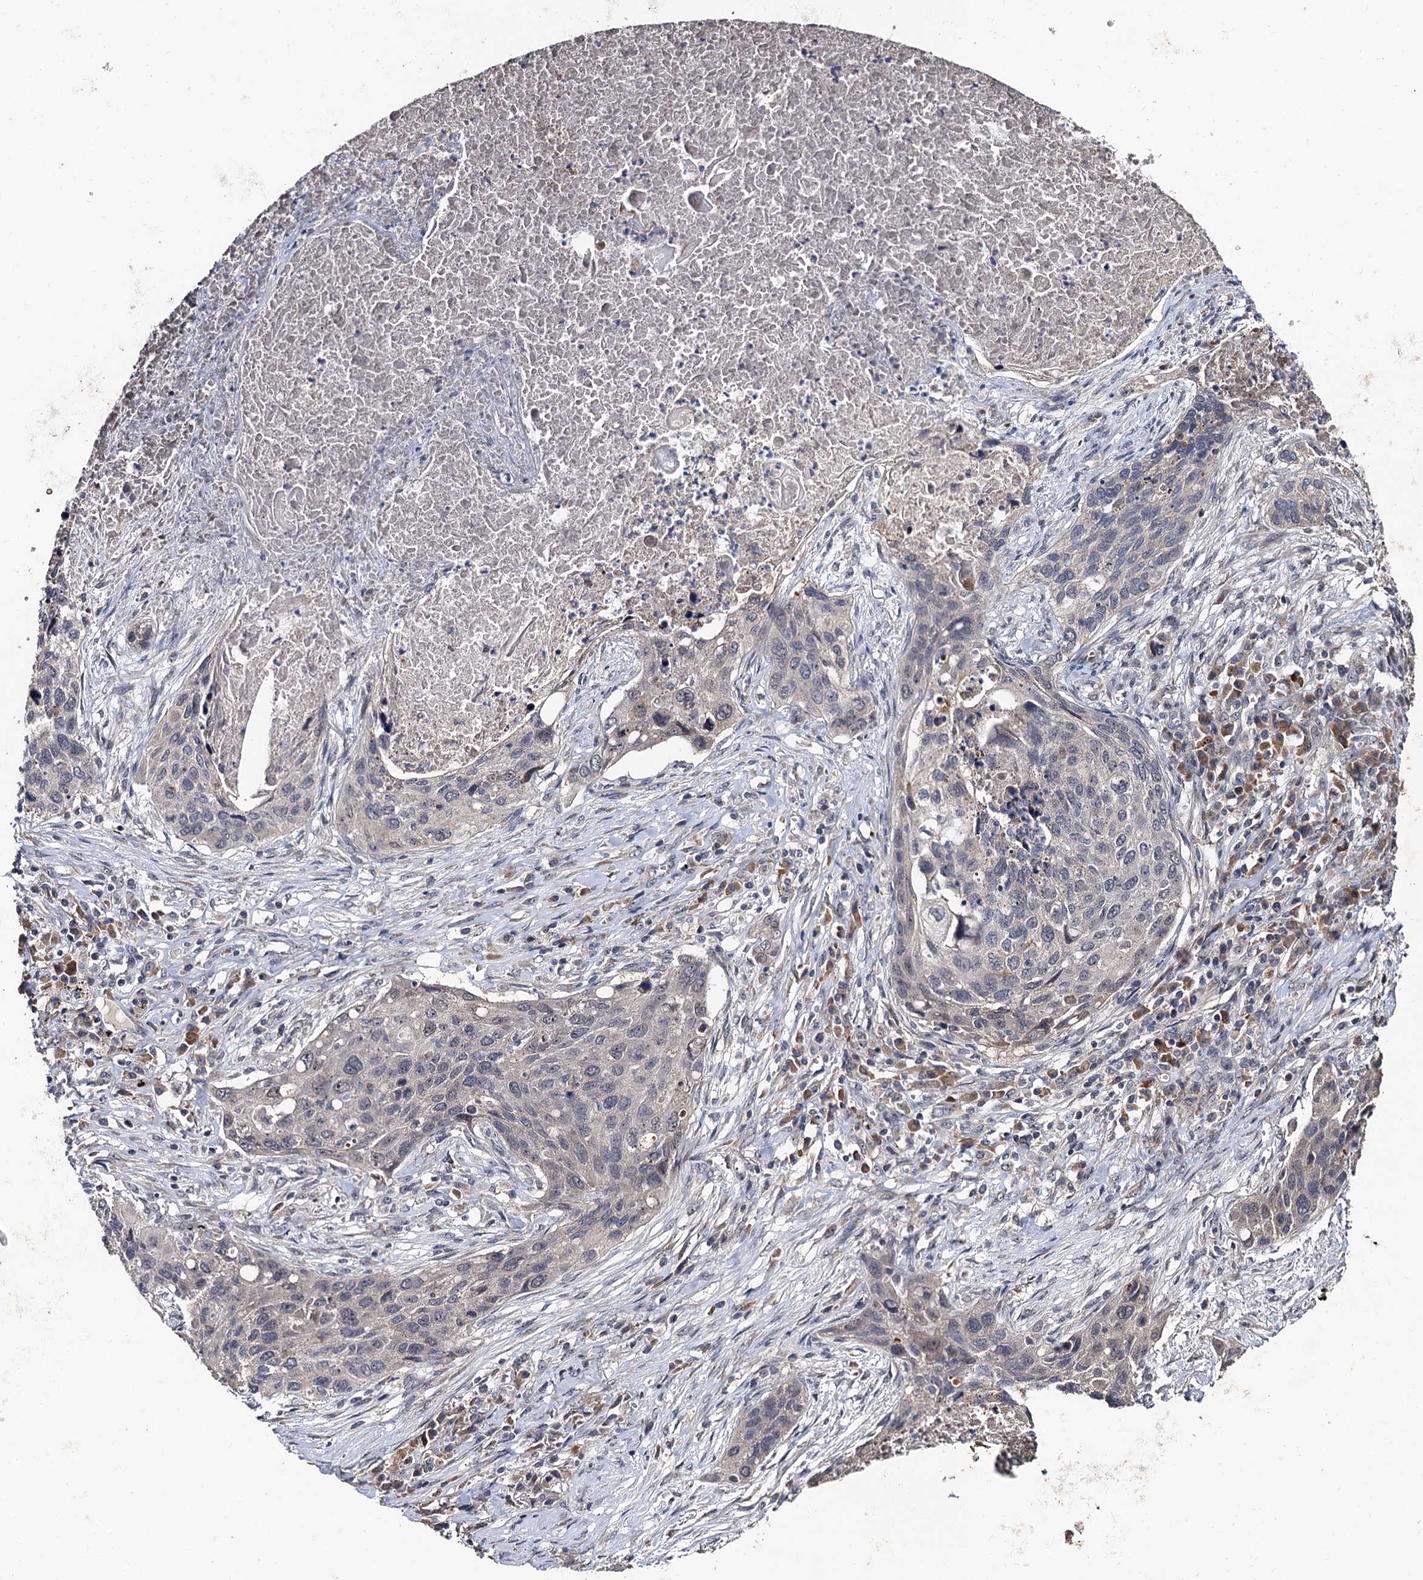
{"staining": {"intensity": "negative", "quantity": "none", "location": "none"}, "tissue": "lung cancer", "cell_type": "Tumor cells", "image_type": "cancer", "snomed": [{"axis": "morphology", "description": "Squamous cell carcinoma, NOS"}, {"axis": "topography", "description": "Lung"}], "caption": "A histopathology image of human lung cancer is negative for staining in tumor cells.", "gene": "LRRC63", "patient": {"sex": "female", "age": 63}}